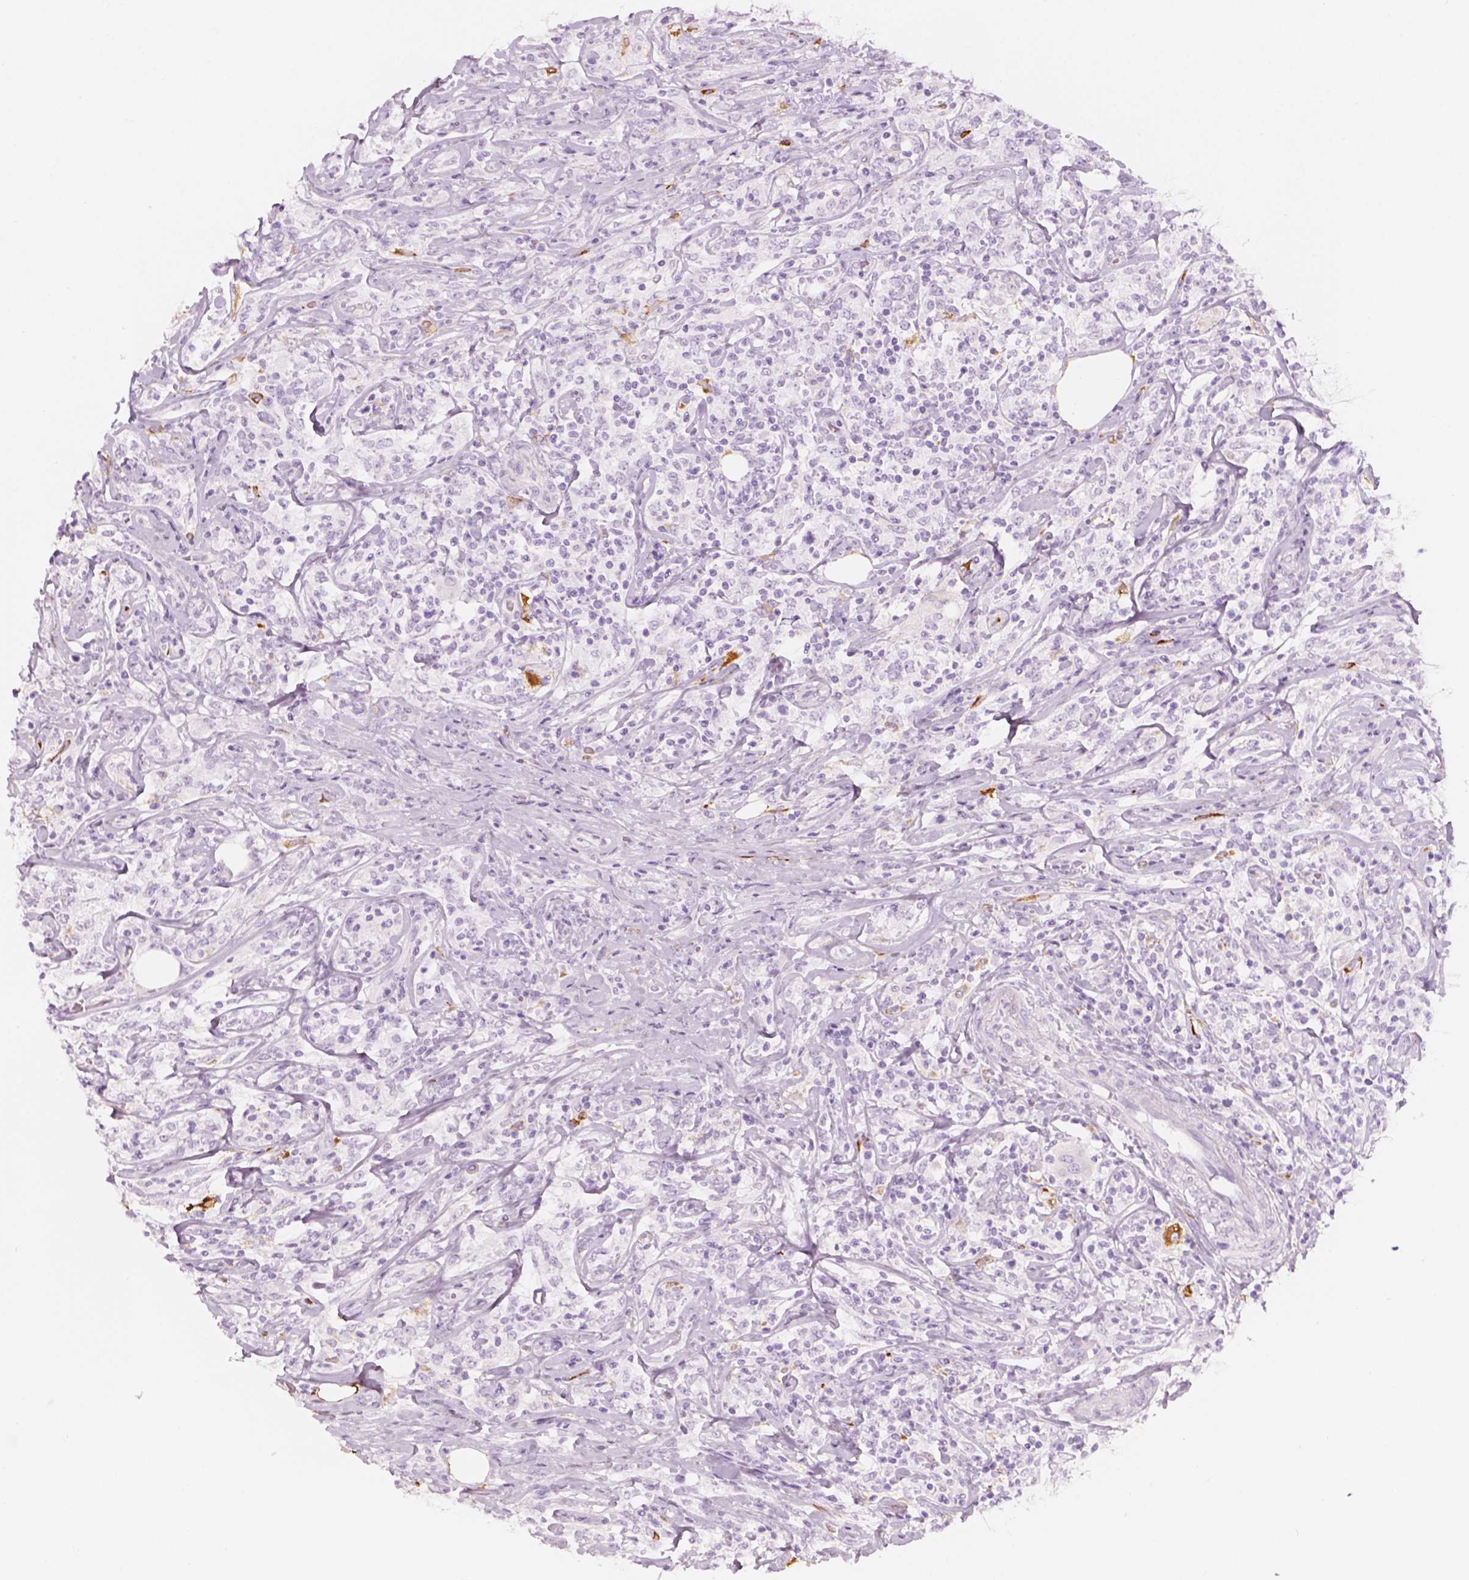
{"staining": {"intensity": "negative", "quantity": "none", "location": "none"}, "tissue": "lymphoma", "cell_type": "Tumor cells", "image_type": "cancer", "snomed": [{"axis": "morphology", "description": "Malignant lymphoma, non-Hodgkin's type, High grade"}, {"axis": "topography", "description": "Lymph node"}], "caption": "Immunohistochemical staining of high-grade malignant lymphoma, non-Hodgkin's type exhibits no significant expression in tumor cells.", "gene": "CES1", "patient": {"sex": "female", "age": 84}}